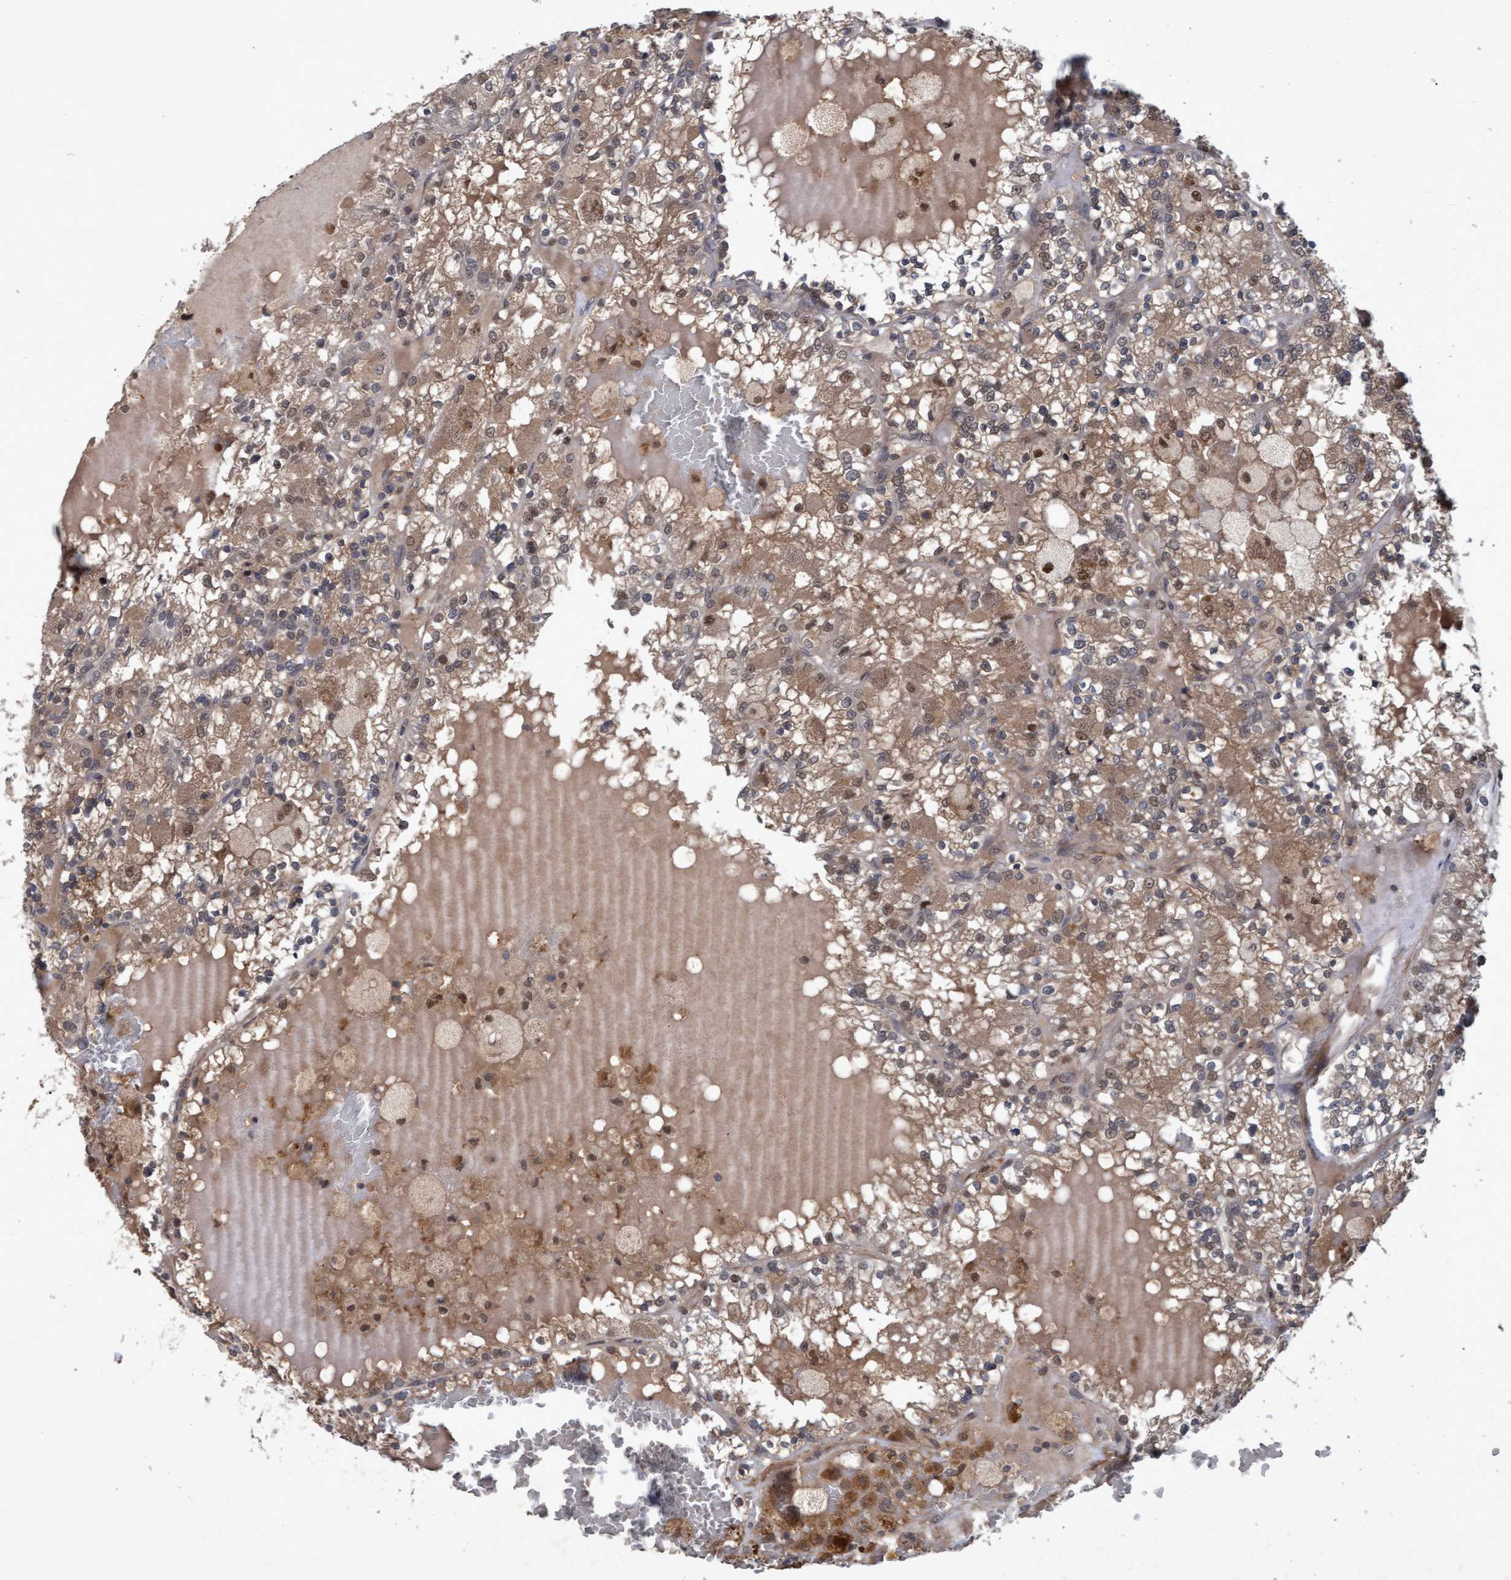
{"staining": {"intensity": "moderate", "quantity": ">75%", "location": "cytoplasmic/membranous,nuclear"}, "tissue": "renal cancer", "cell_type": "Tumor cells", "image_type": "cancer", "snomed": [{"axis": "morphology", "description": "Adenocarcinoma, NOS"}, {"axis": "topography", "description": "Kidney"}], "caption": "Protein expression analysis of human renal cancer reveals moderate cytoplasmic/membranous and nuclear staining in about >75% of tumor cells.", "gene": "PSMB6", "patient": {"sex": "female", "age": 56}}